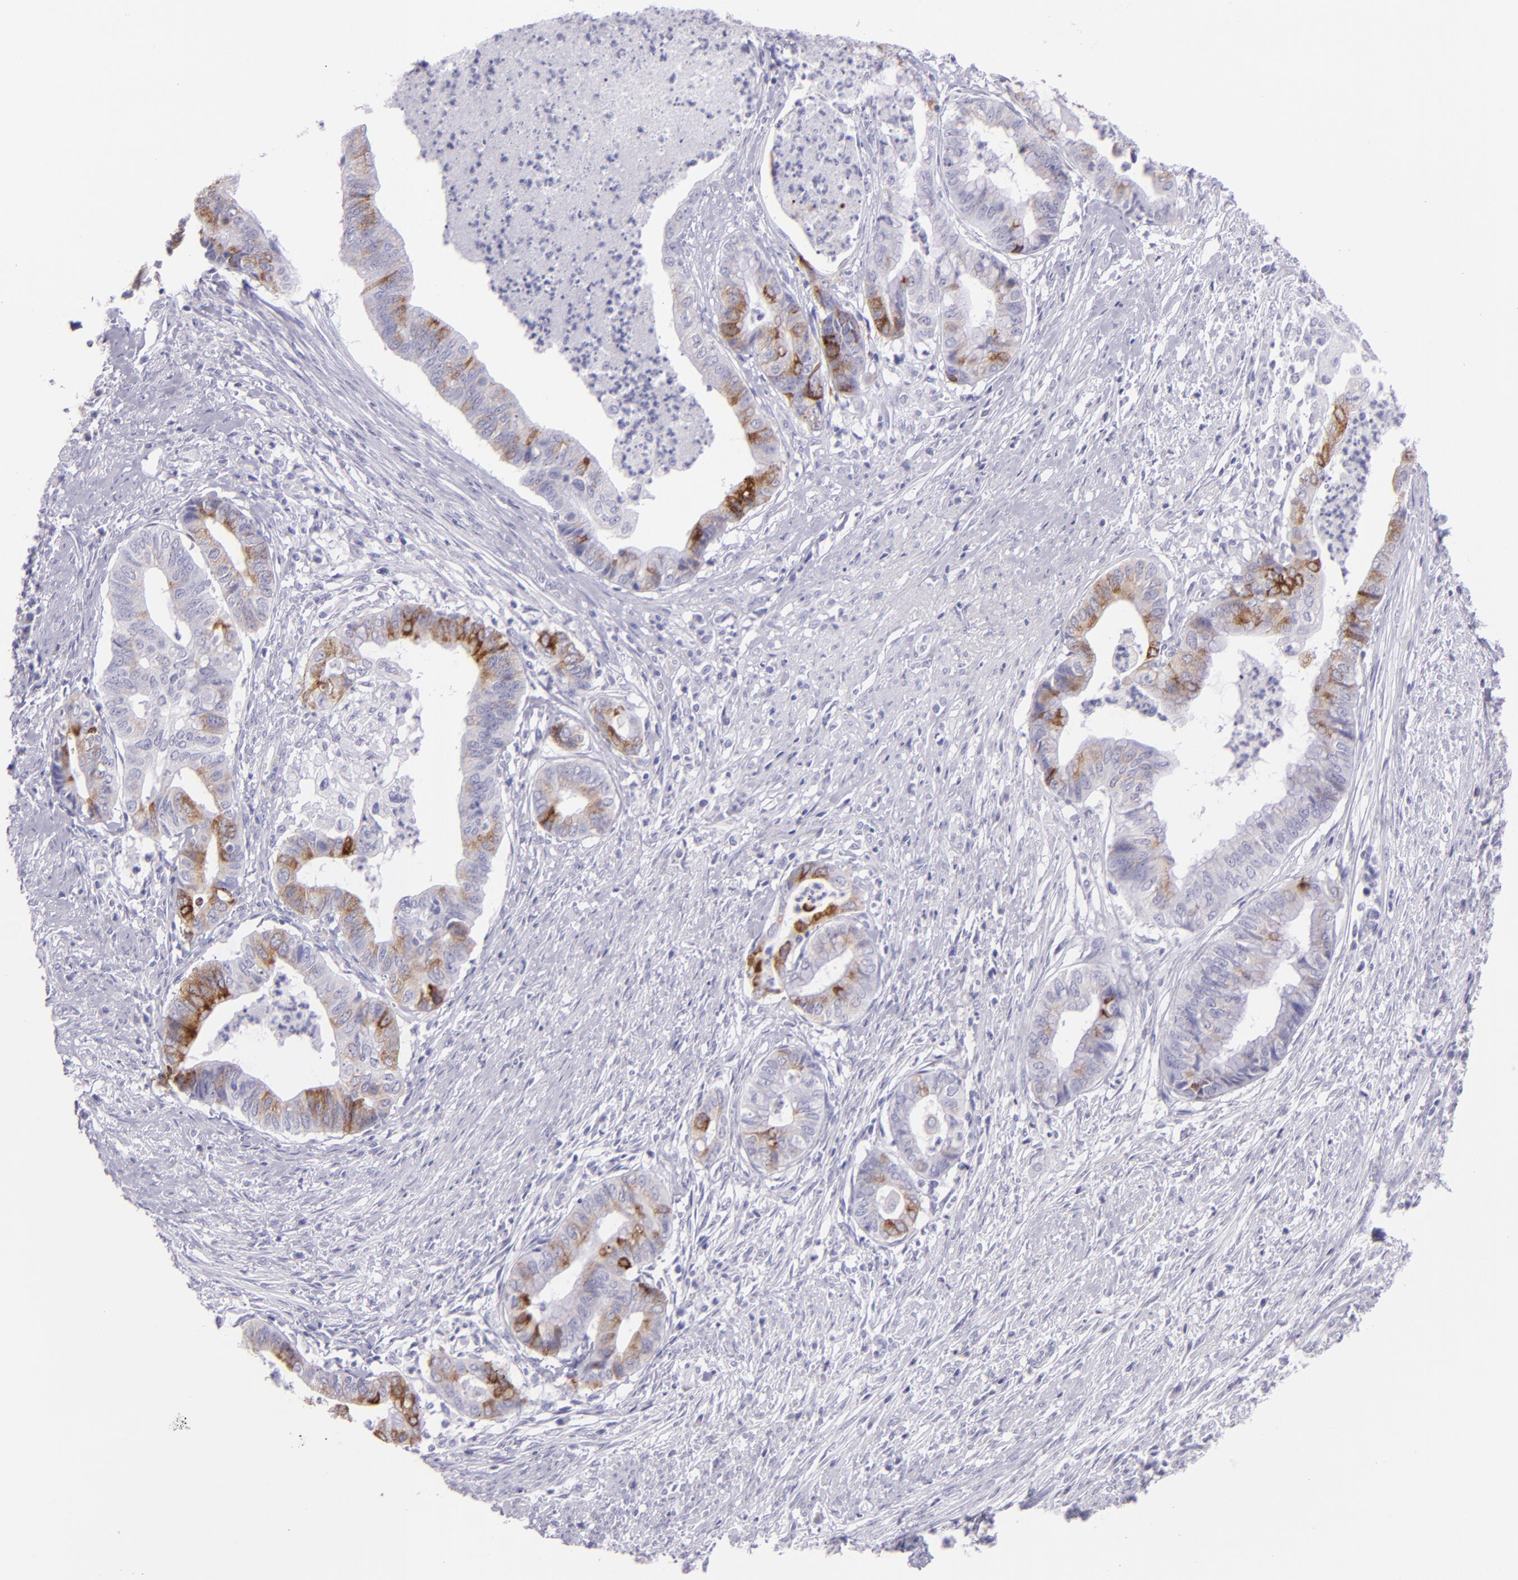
{"staining": {"intensity": "strong", "quantity": "<25%", "location": "cytoplasmic/membranous"}, "tissue": "endometrial cancer", "cell_type": "Tumor cells", "image_type": "cancer", "snomed": [{"axis": "morphology", "description": "Necrosis, NOS"}, {"axis": "morphology", "description": "Adenocarcinoma, NOS"}, {"axis": "topography", "description": "Endometrium"}], "caption": "Adenocarcinoma (endometrial) stained with DAB (3,3'-diaminobenzidine) immunohistochemistry shows medium levels of strong cytoplasmic/membranous expression in about <25% of tumor cells.", "gene": "MUC5AC", "patient": {"sex": "female", "age": 79}}